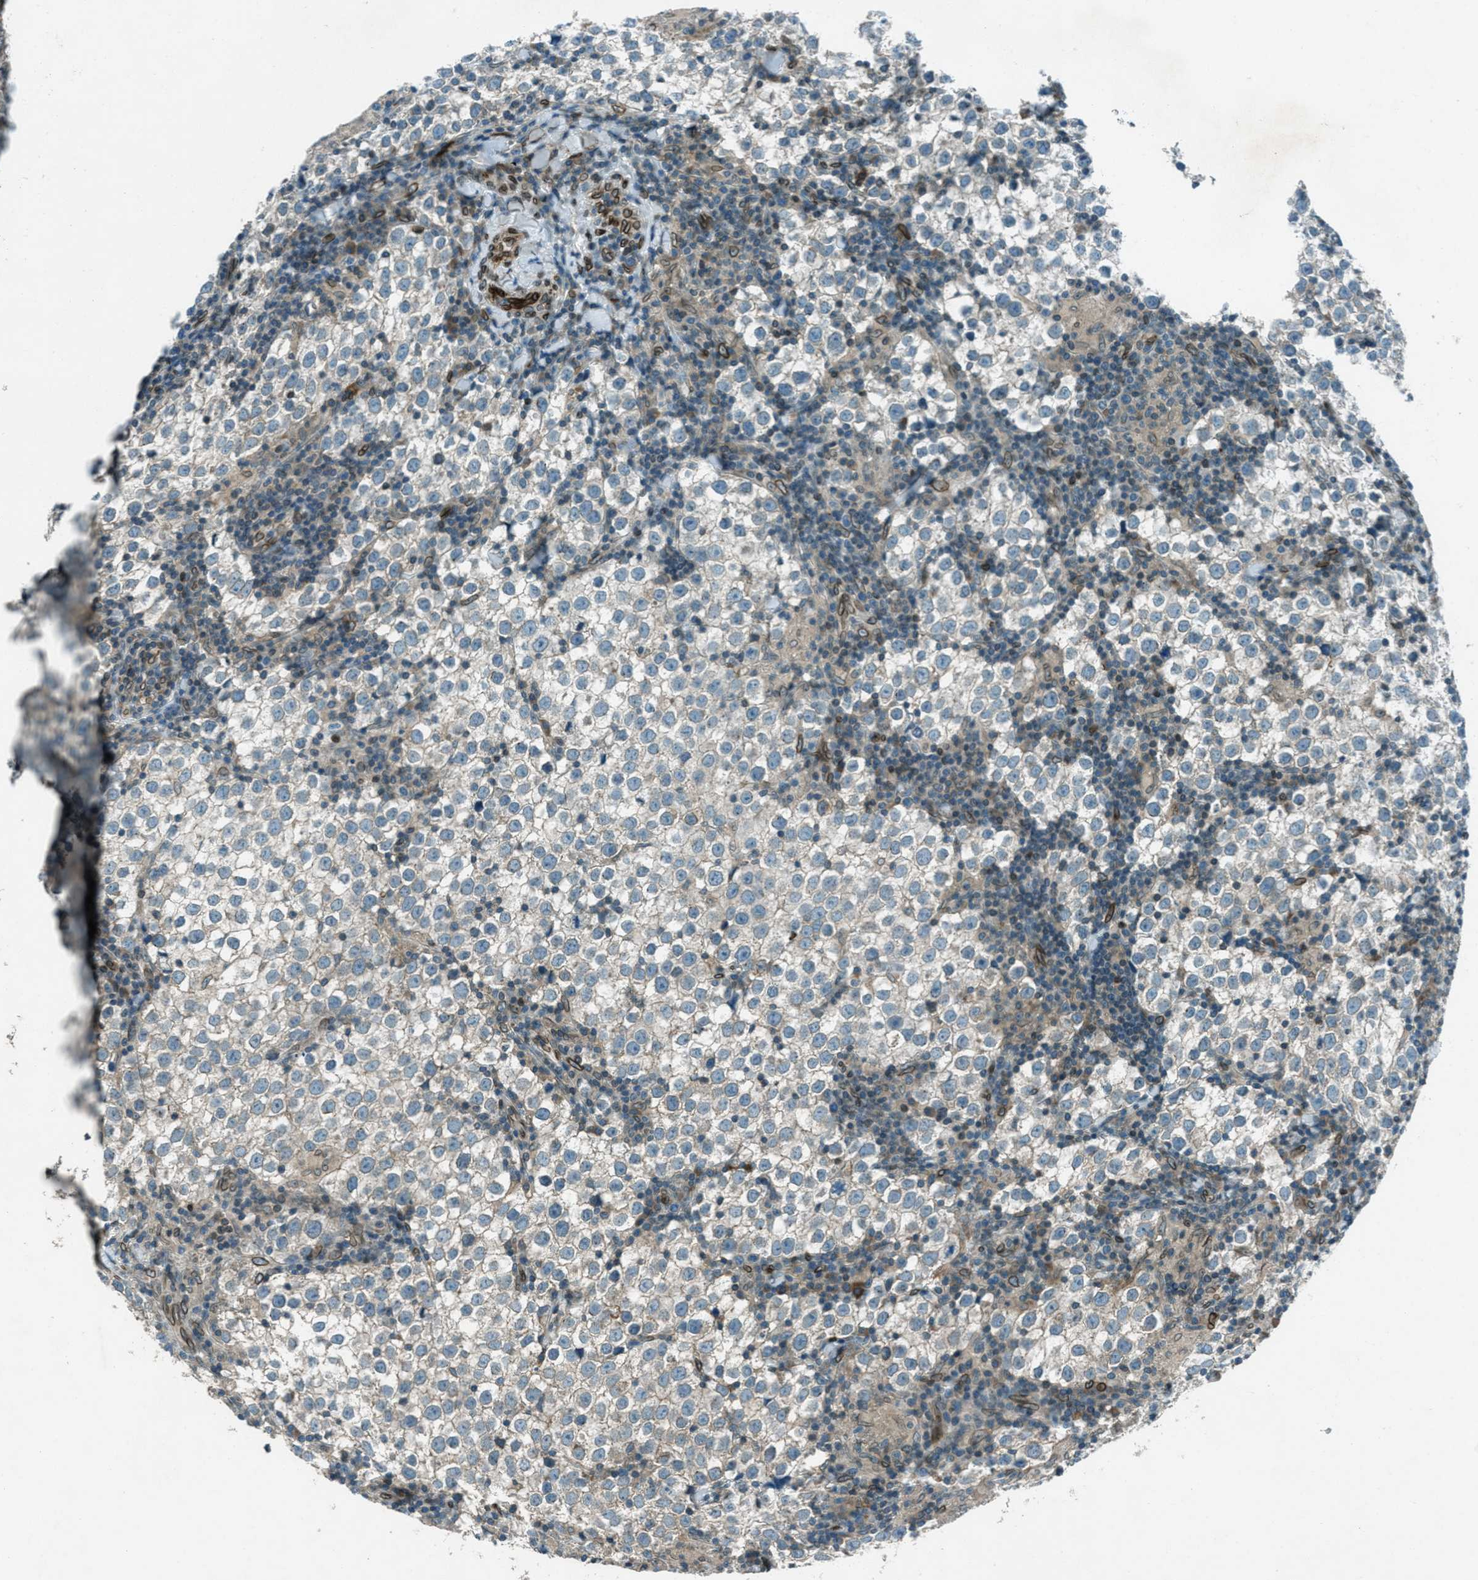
{"staining": {"intensity": "negative", "quantity": "none", "location": "none"}, "tissue": "testis cancer", "cell_type": "Tumor cells", "image_type": "cancer", "snomed": [{"axis": "morphology", "description": "Seminoma, NOS"}, {"axis": "morphology", "description": "Carcinoma, Embryonal, NOS"}, {"axis": "topography", "description": "Testis"}], "caption": "High magnification brightfield microscopy of testis cancer (seminoma) stained with DAB (brown) and counterstained with hematoxylin (blue): tumor cells show no significant positivity.", "gene": "LEMD2", "patient": {"sex": "male", "age": 36}}